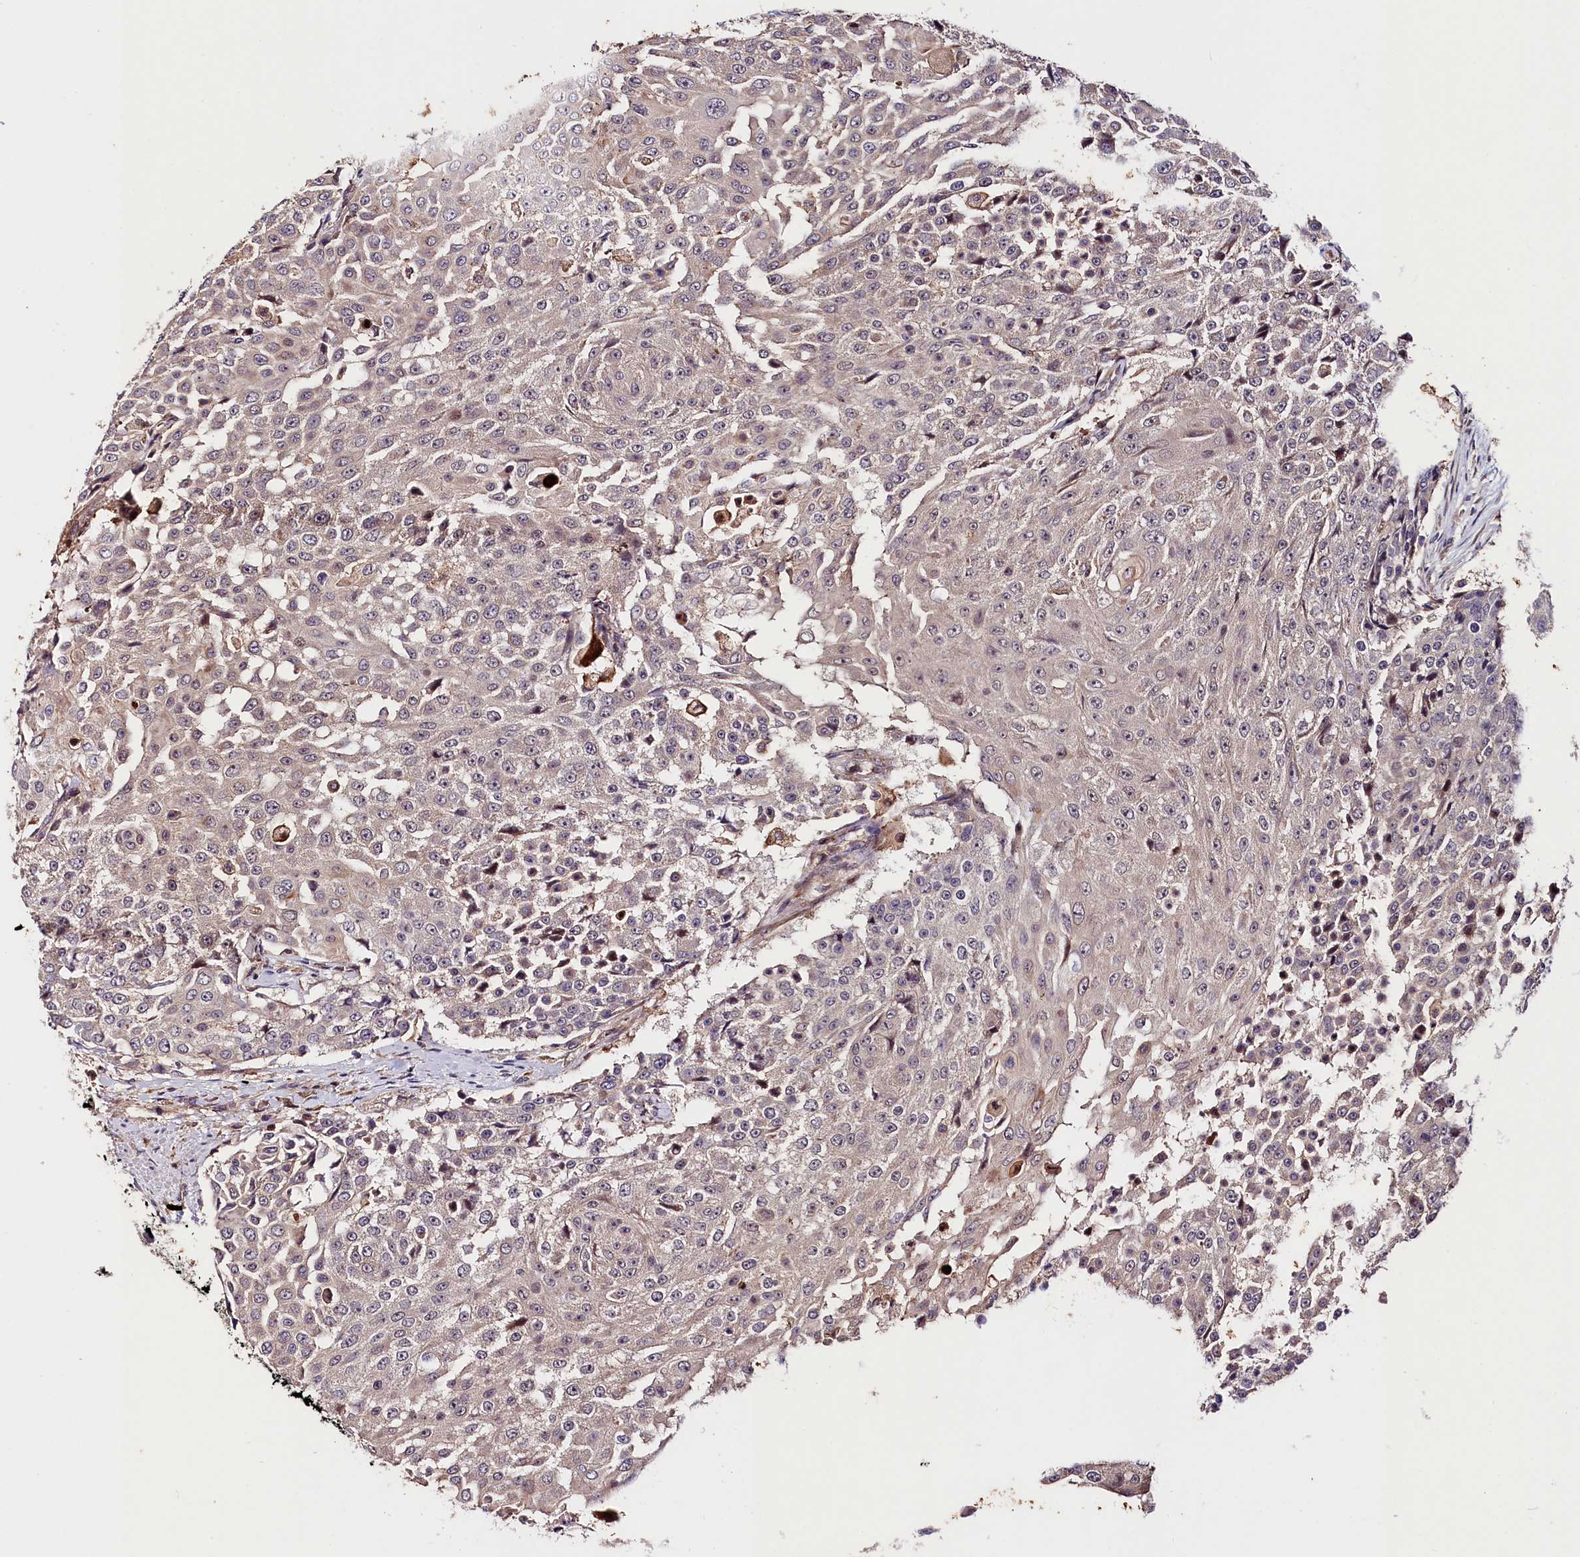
{"staining": {"intensity": "negative", "quantity": "none", "location": "none"}, "tissue": "urothelial cancer", "cell_type": "Tumor cells", "image_type": "cancer", "snomed": [{"axis": "morphology", "description": "Urothelial carcinoma, High grade"}, {"axis": "topography", "description": "Urinary bladder"}], "caption": "High power microscopy image of an immunohistochemistry image of urothelial carcinoma (high-grade), revealing no significant expression in tumor cells. (Stains: DAB (3,3'-diaminobenzidine) immunohistochemistry with hematoxylin counter stain, Microscopy: brightfield microscopy at high magnification).", "gene": "CACNA1H", "patient": {"sex": "female", "age": 63}}